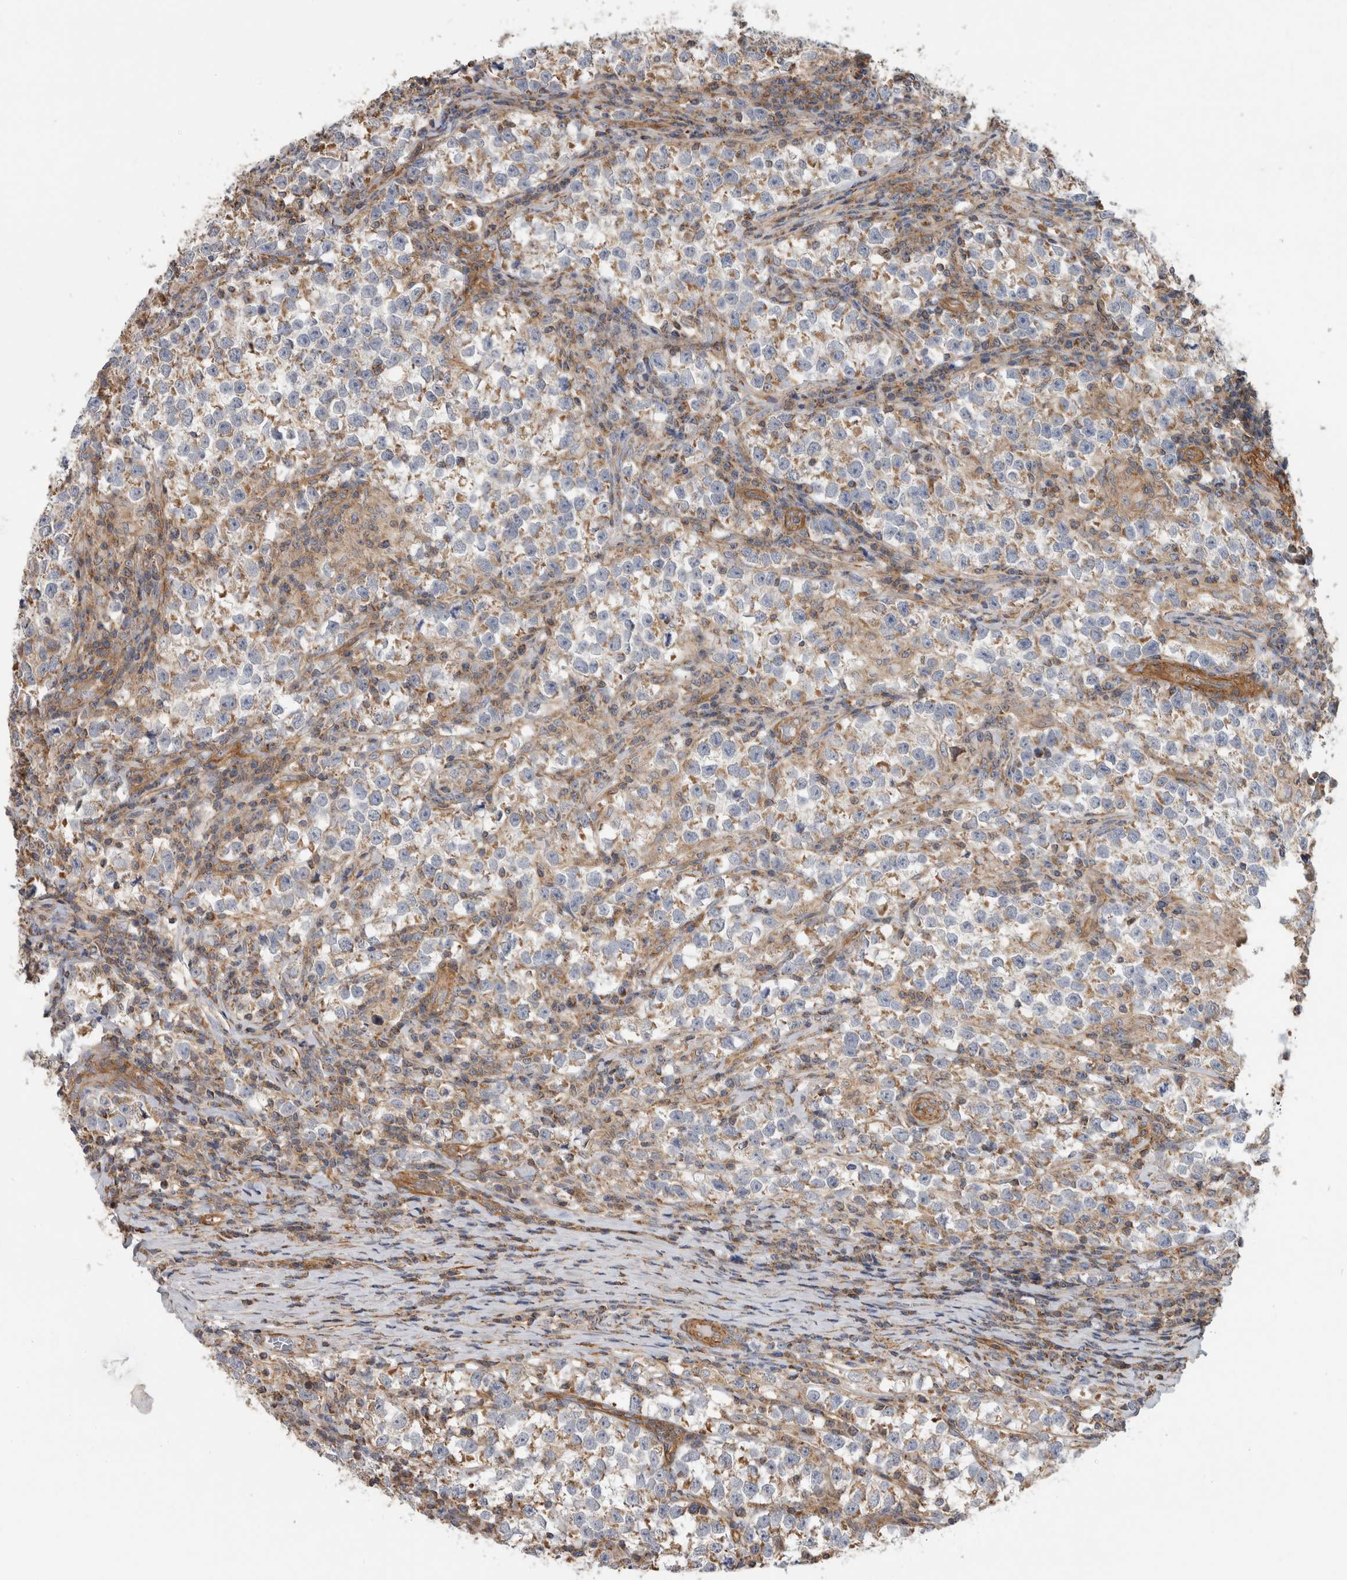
{"staining": {"intensity": "weak", "quantity": ">75%", "location": "cytoplasmic/membranous"}, "tissue": "testis cancer", "cell_type": "Tumor cells", "image_type": "cancer", "snomed": [{"axis": "morphology", "description": "Normal tissue, NOS"}, {"axis": "morphology", "description": "Seminoma, NOS"}, {"axis": "topography", "description": "Testis"}], "caption": "A brown stain shows weak cytoplasmic/membranous staining of a protein in testis seminoma tumor cells.", "gene": "SFXN2", "patient": {"sex": "male", "age": 43}}